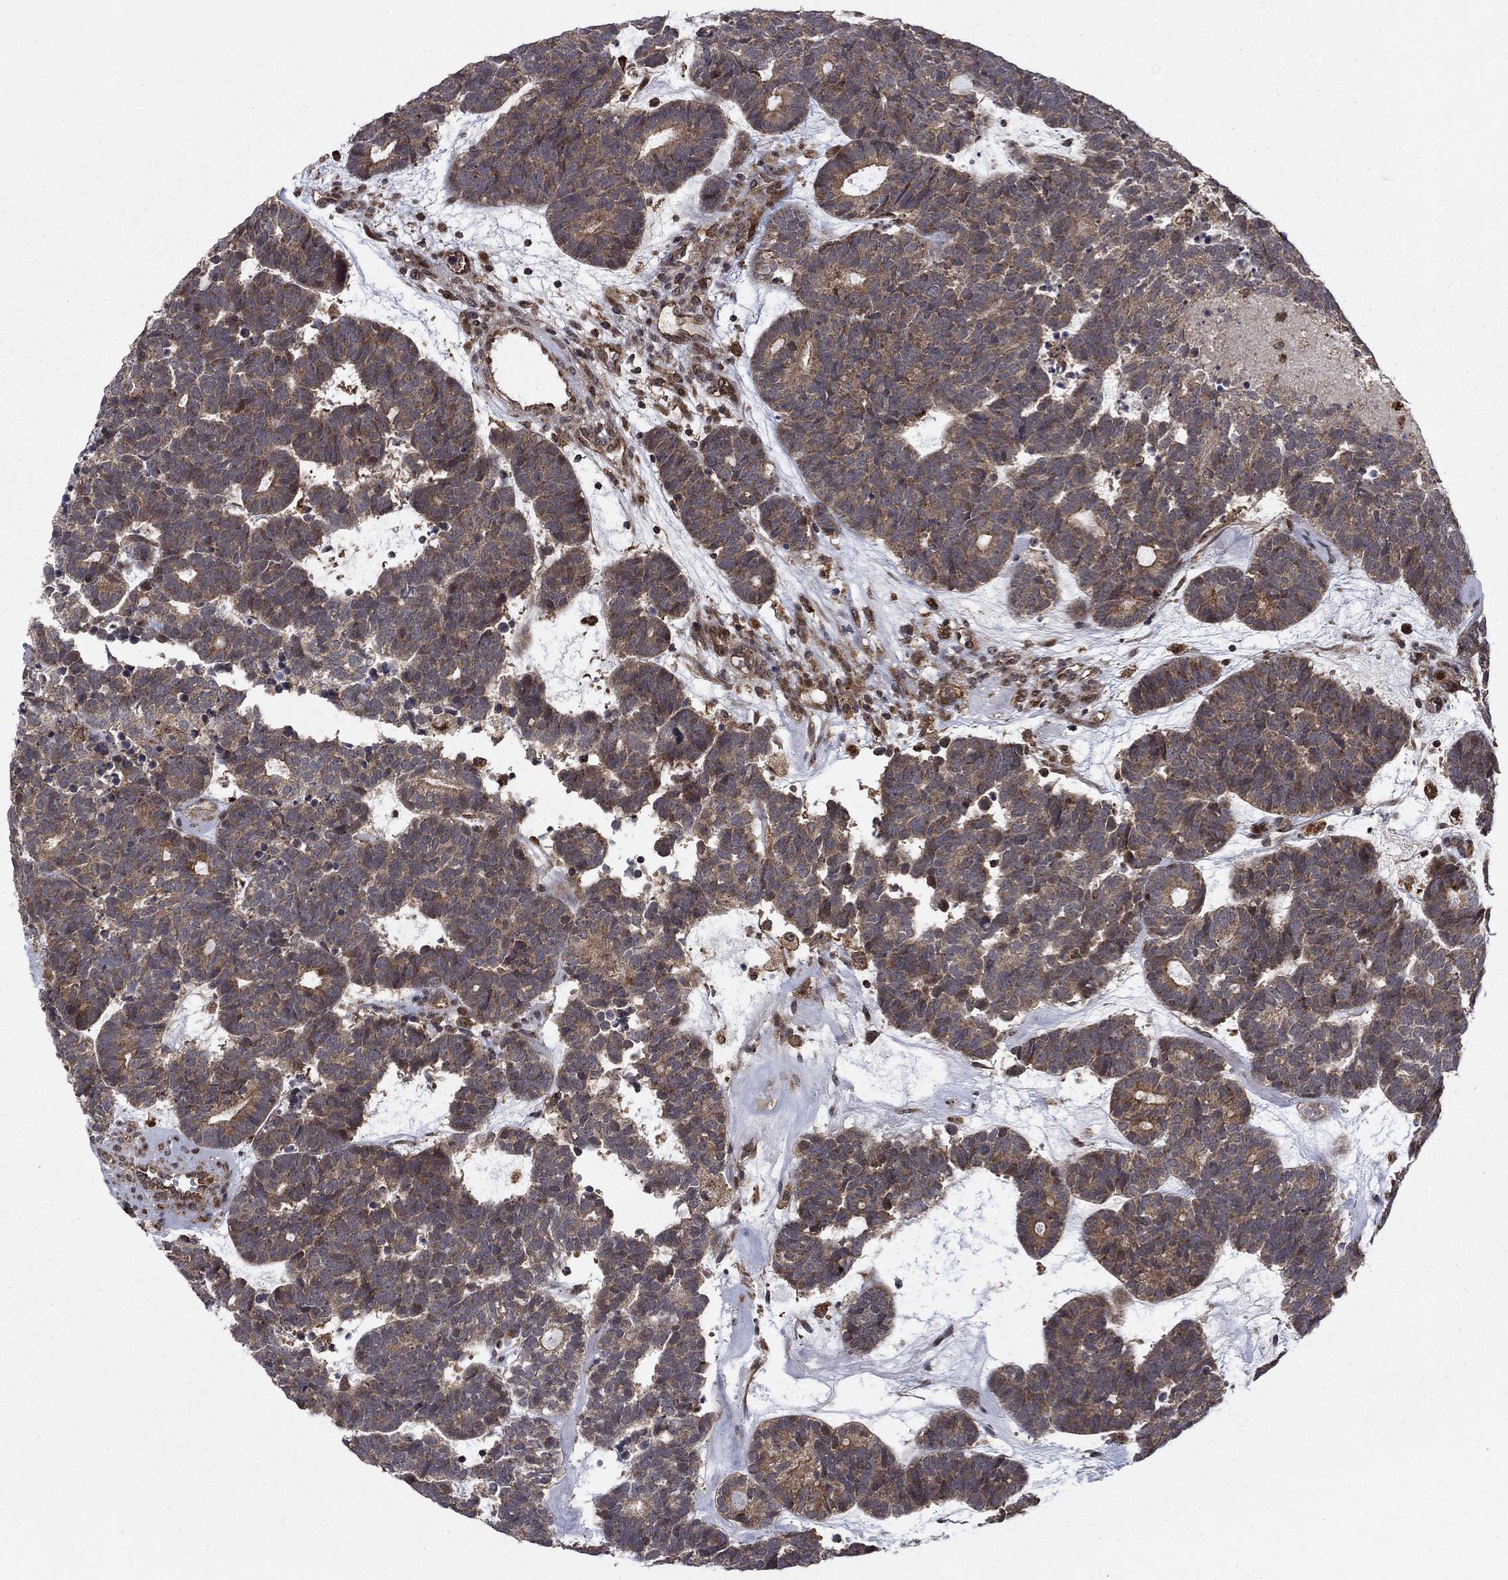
{"staining": {"intensity": "moderate", "quantity": "<25%", "location": "cytoplasmic/membranous"}, "tissue": "head and neck cancer", "cell_type": "Tumor cells", "image_type": "cancer", "snomed": [{"axis": "morphology", "description": "Adenocarcinoma, NOS"}, {"axis": "topography", "description": "Head-Neck"}], "caption": "Immunohistochemistry (IHC) histopathology image of human head and neck cancer (adenocarcinoma) stained for a protein (brown), which displays low levels of moderate cytoplasmic/membranous positivity in about <25% of tumor cells.", "gene": "IFI35", "patient": {"sex": "female", "age": 81}}